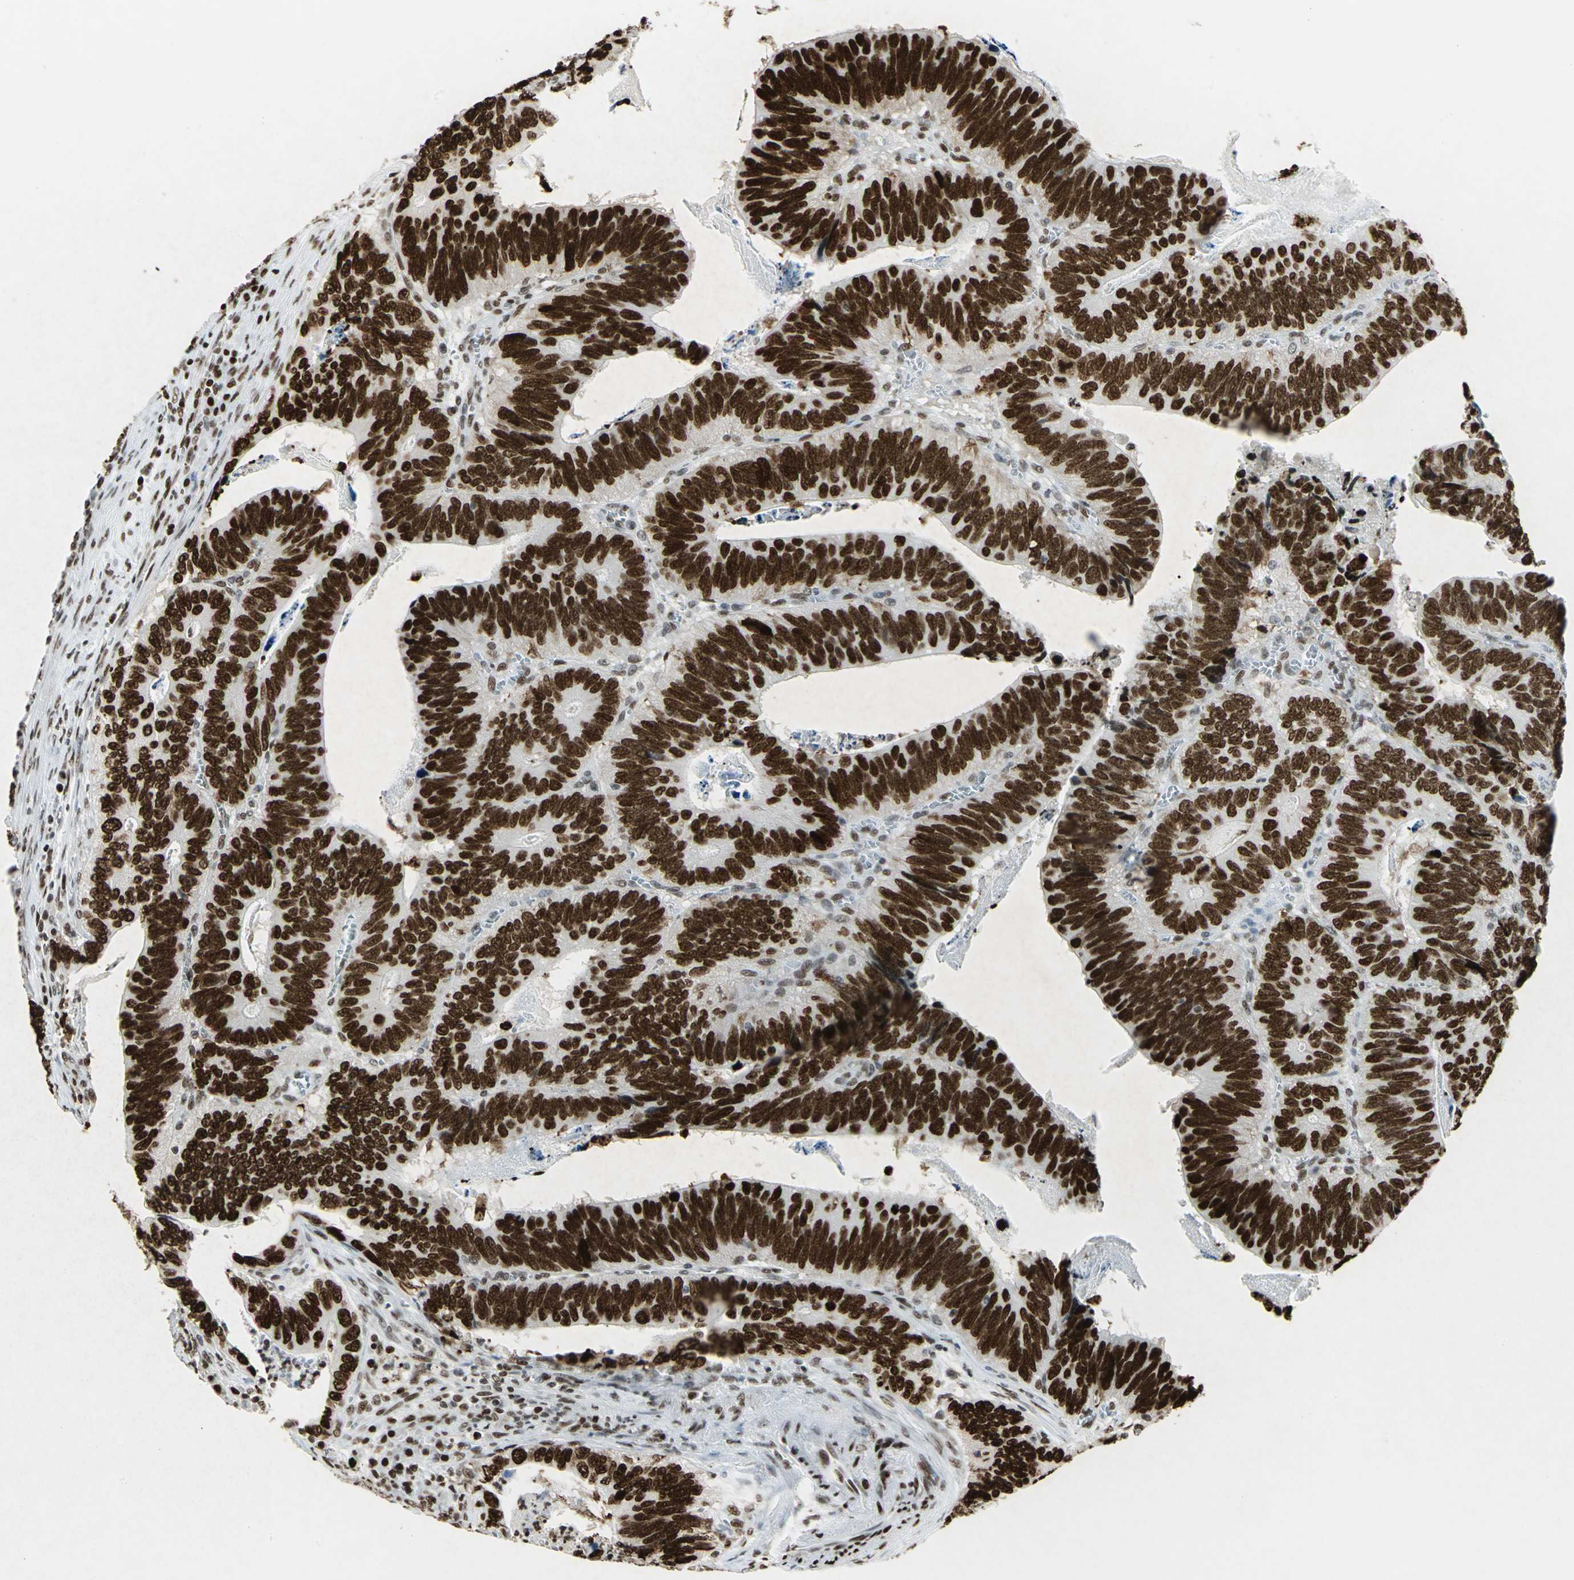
{"staining": {"intensity": "strong", "quantity": ">75%", "location": "nuclear"}, "tissue": "colorectal cancer", "cell_type": "Tumor cells", "image_type": "cancer", "snomed": [{"axis": "morphology", "description": "Adenocarcinoma, NOS"}, {"axis": "topography", "description": "Colon"}], "caption": "High-magnification brightfield microscopy of colorectal cancer (adenocarcinoma) stained with DAB (3,3'-diaminobenzidine) (brown) and counterstained with hematoxylin (blue). tumor cells exhibit strong nuclear expression is identified in about>75% of cells.", "gene": "HMGB1", "patient": {"sex": "male", "age": 72}}